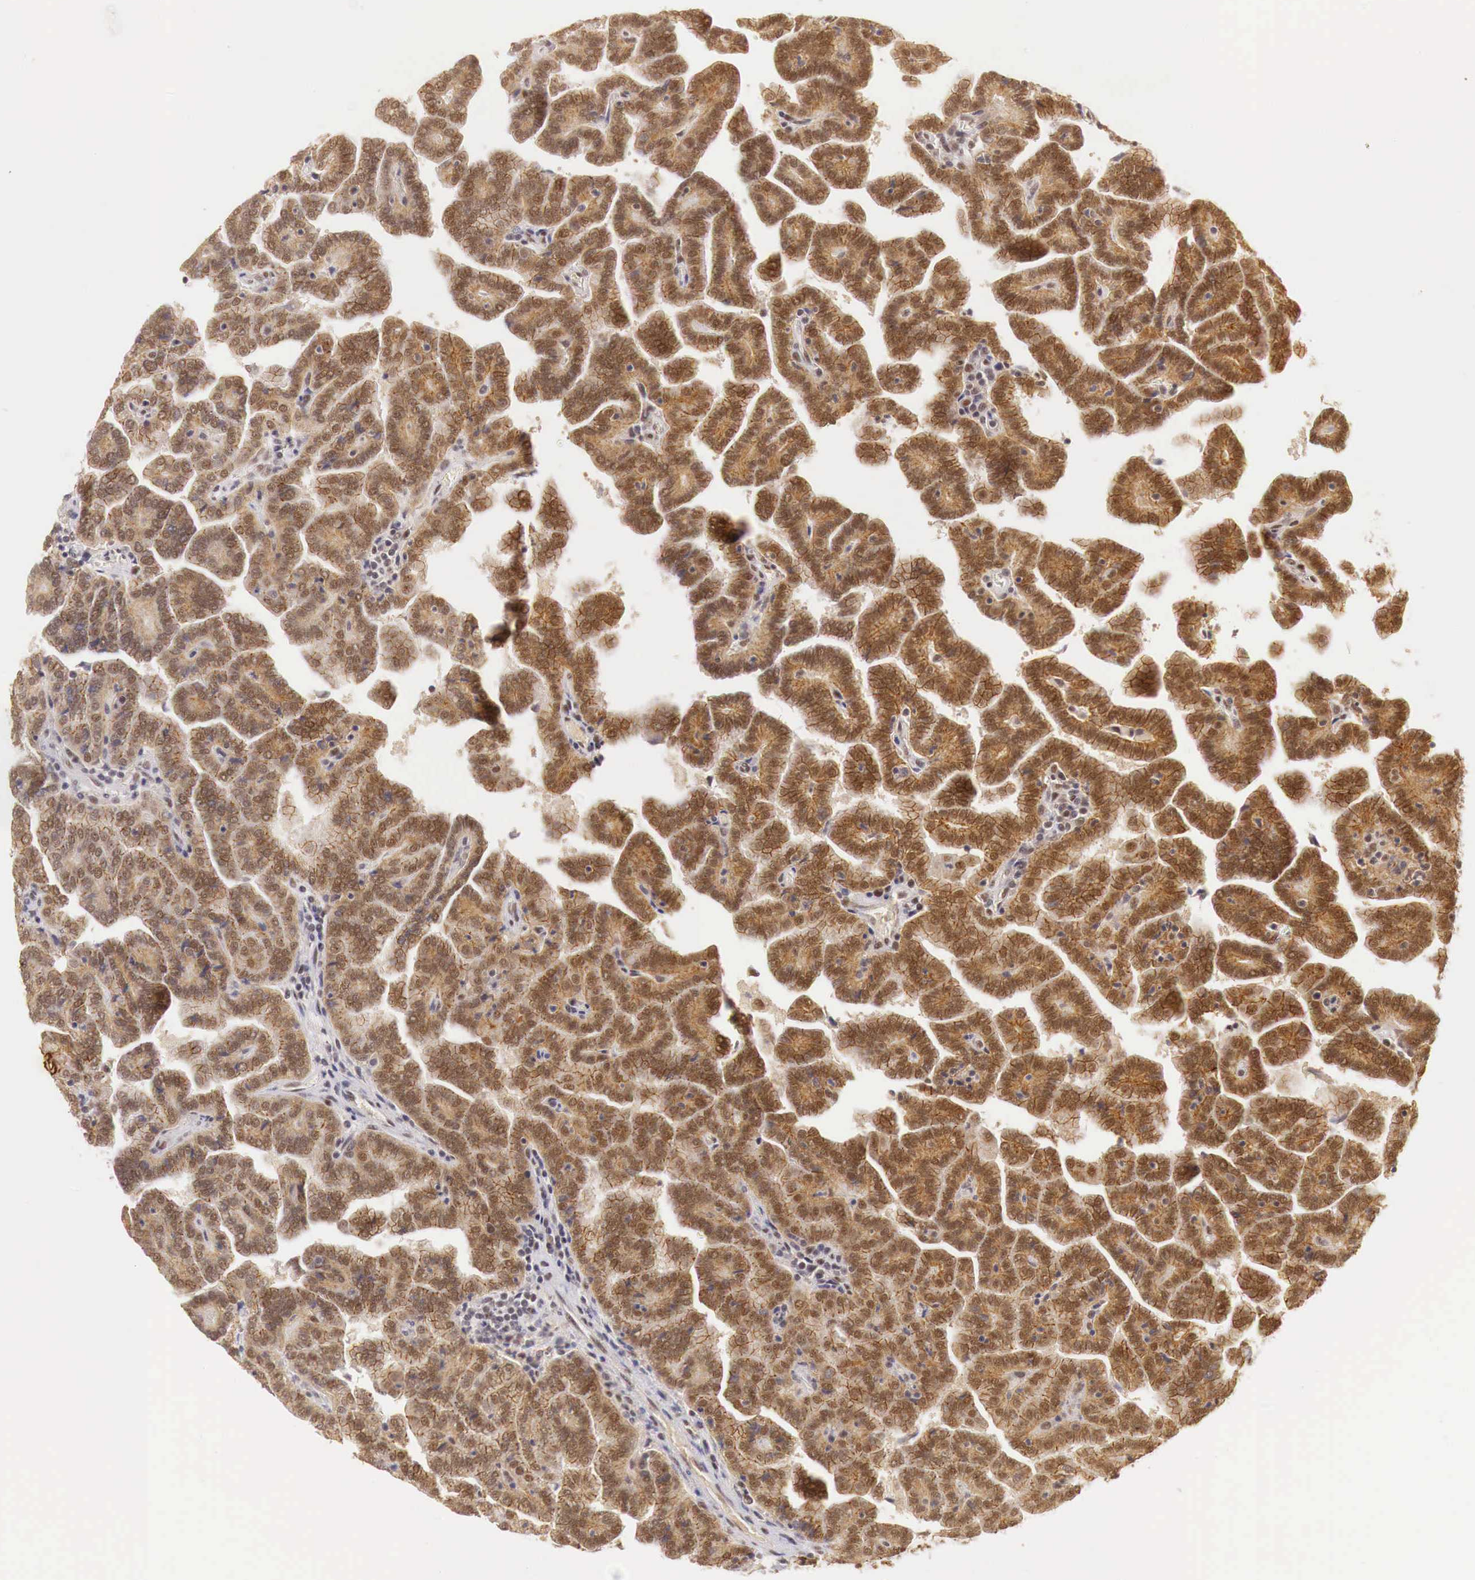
{"staining": {"intensity": "strong", "quantity": ">75%", "location": "cytoplasmic/membranous,nuclear"}, "tissue": "renal cancer", "cell_type": "Tumor cells", "image_type": "cancer", "snomed": [{"axis": "morphology", "description": "Adenocarcinoma, NOS"}, {"axis": "topography", "description": "Kidney"}], "caption": "Immunohistochemistry (IHC) of human renal cancer shows high levels of strong cytoplasmic/membranous and nuclear expression in about >75% of tumor cells.", "gene": "GPKOW", "patient": {"sex": "male", "age": 61}}